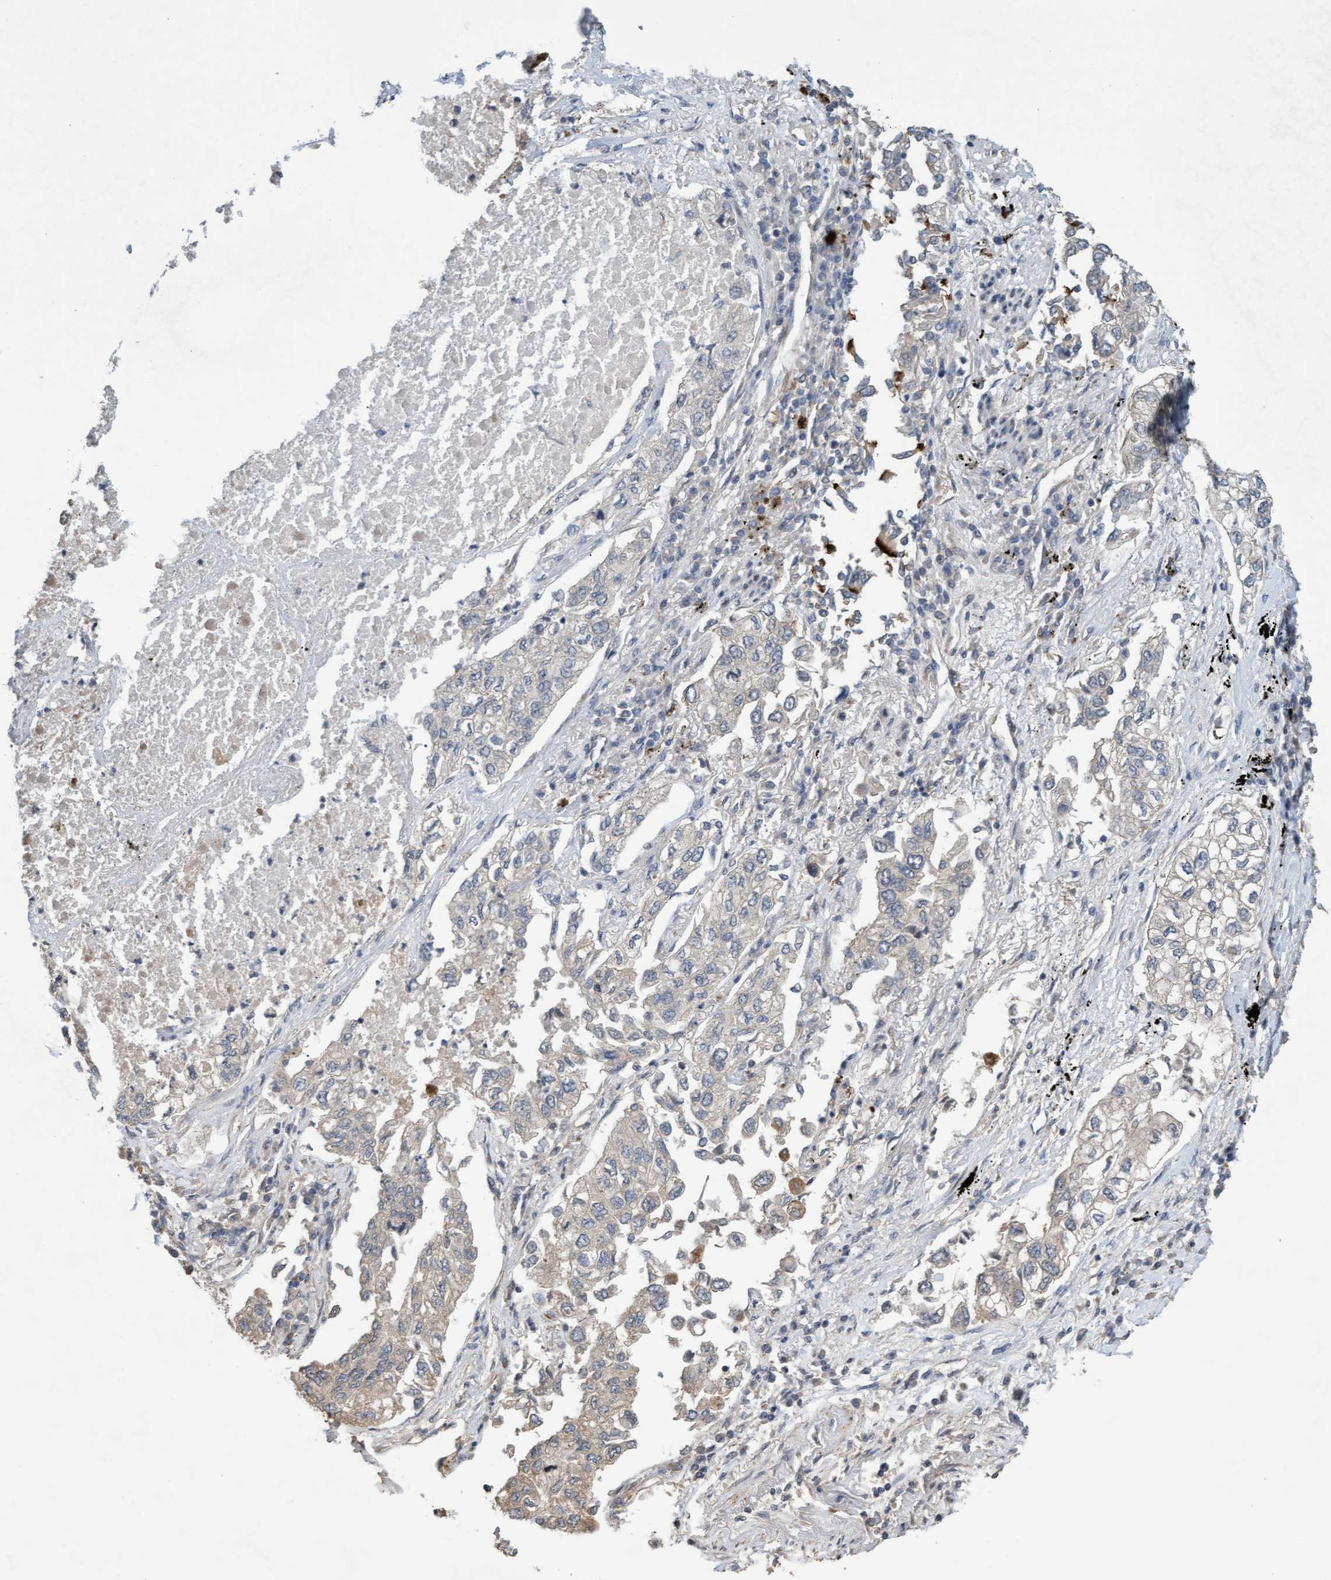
{"staining": {"intensity": "negative", "quantity": "none", "location": "none"}, "tissue": "lung cancer", "cell_type": "Tumor cells", "image_type": "cancer", "snomed": [{"axis": "morphology", "description": "Inflammation, NOS"}, {"axis": "morphology", "description": "Adenocarcinoma, NOS"}, {"axis": "topography", "description": "Lung"}], "caption": "Lung adenocarcinoma was stained to show a protein in brown. There is no significant expression in tumor cells. The staining was performed using DAB (3,3'-diaminobenzidine) to visualize the protein expression in brown, while the nuclei were stained in blue with hematoxylin (Magnification: 20x).", "gene": "CDC42EP4", "patient": {"sex": "male", "age": 63}}